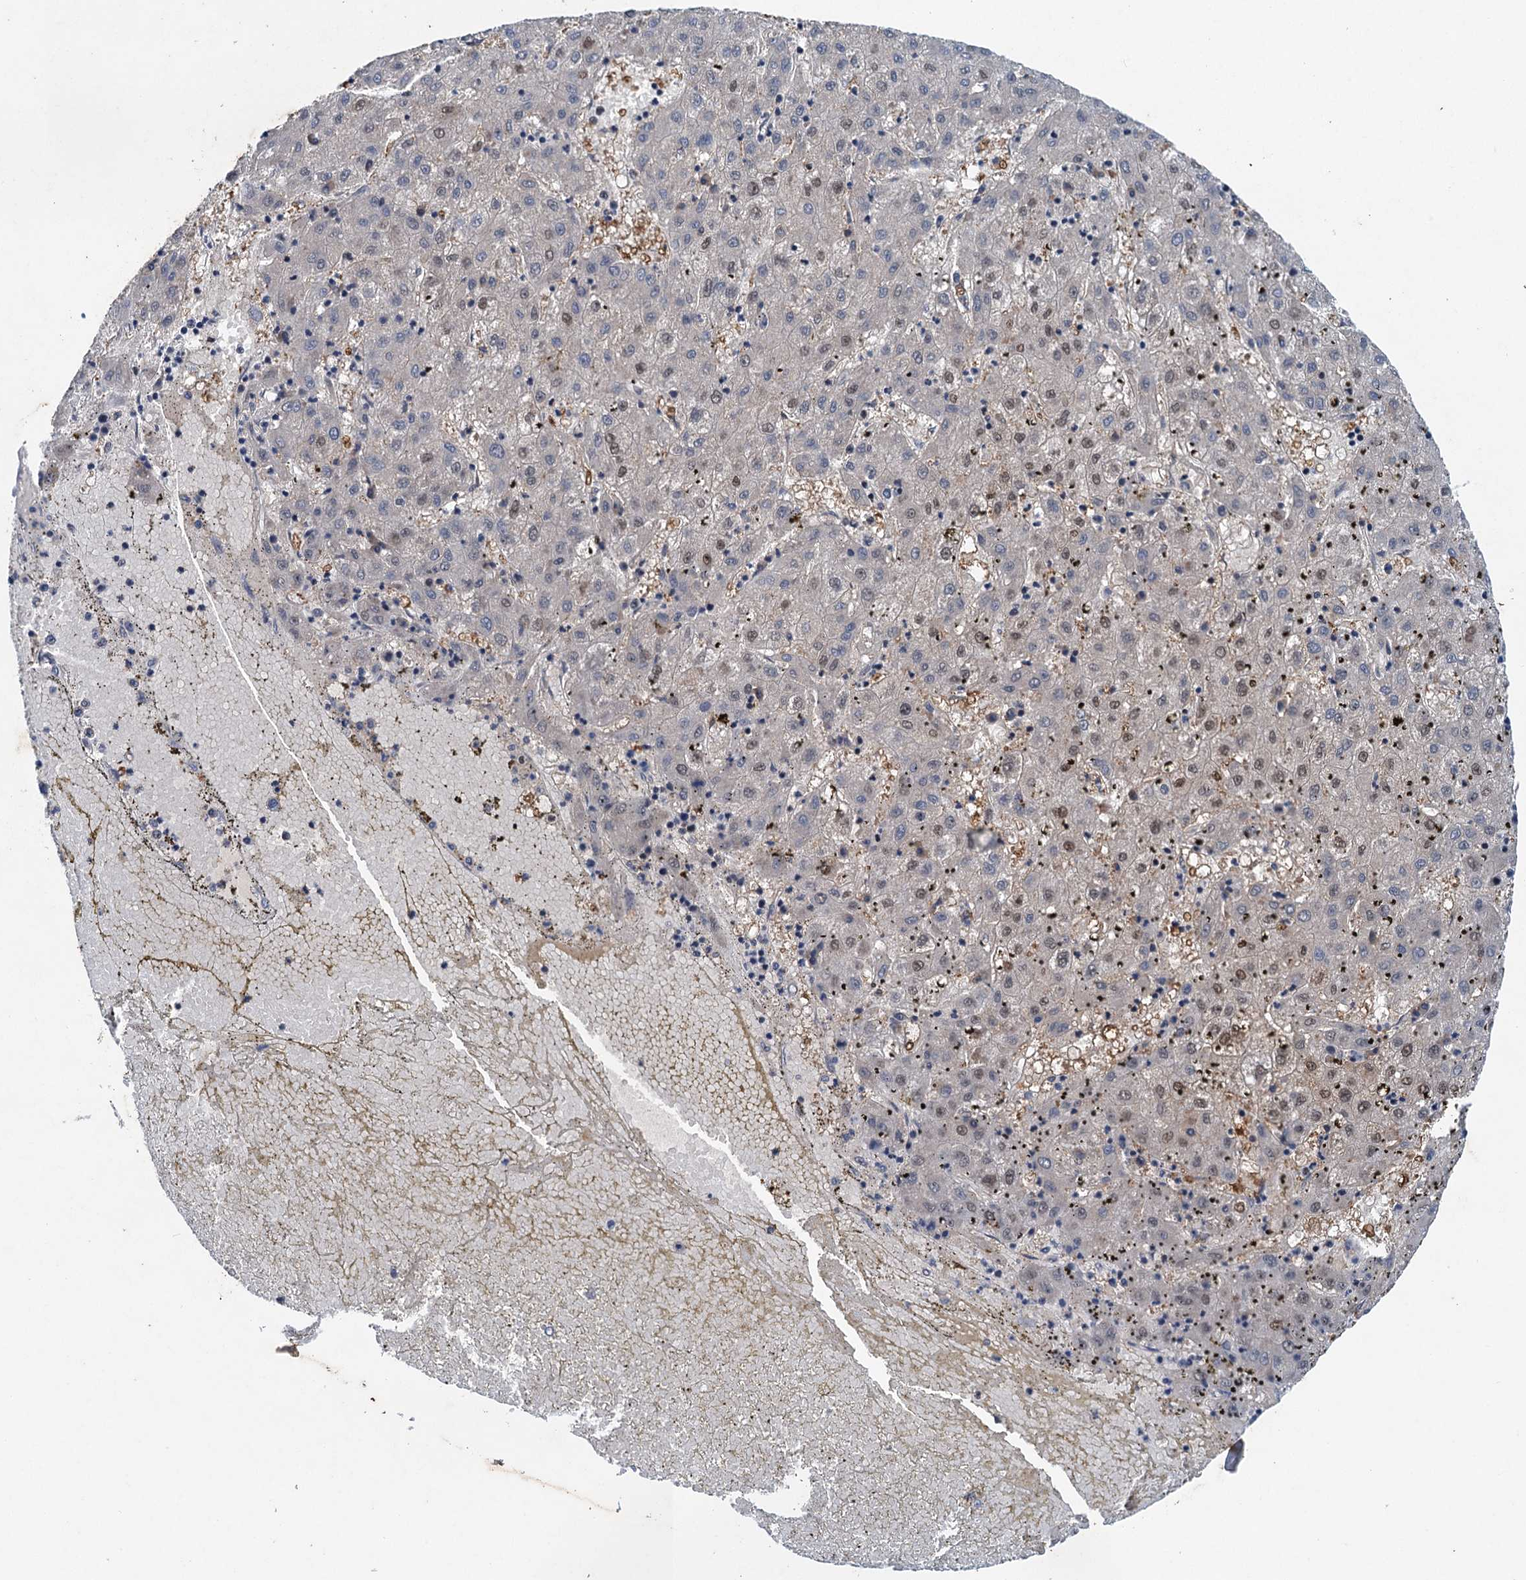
{"staining": {"intensity": "weak", "quantity": "25%-75%", "location": "nuclear"}, "tissue": "liver cancer", "cell_type": "Tumor cells", "image_type": "cancer", "snomed": [{"axis": "morphology", "description": "Carcinoma, Hepatocellular, NOS"}, {"axis": "topography", "description": "Liver"}], "caption": "Protein staining of liver cancer tissue shows weak nuclear expression in about 25%-75% of tumor cells. Using DAB (brown) and hematoxylin (blue) stains, captured at high magnification using brightfield microscopy.", "gene": "CSTF3", "patient": {"sex": "male", "age": 72}}